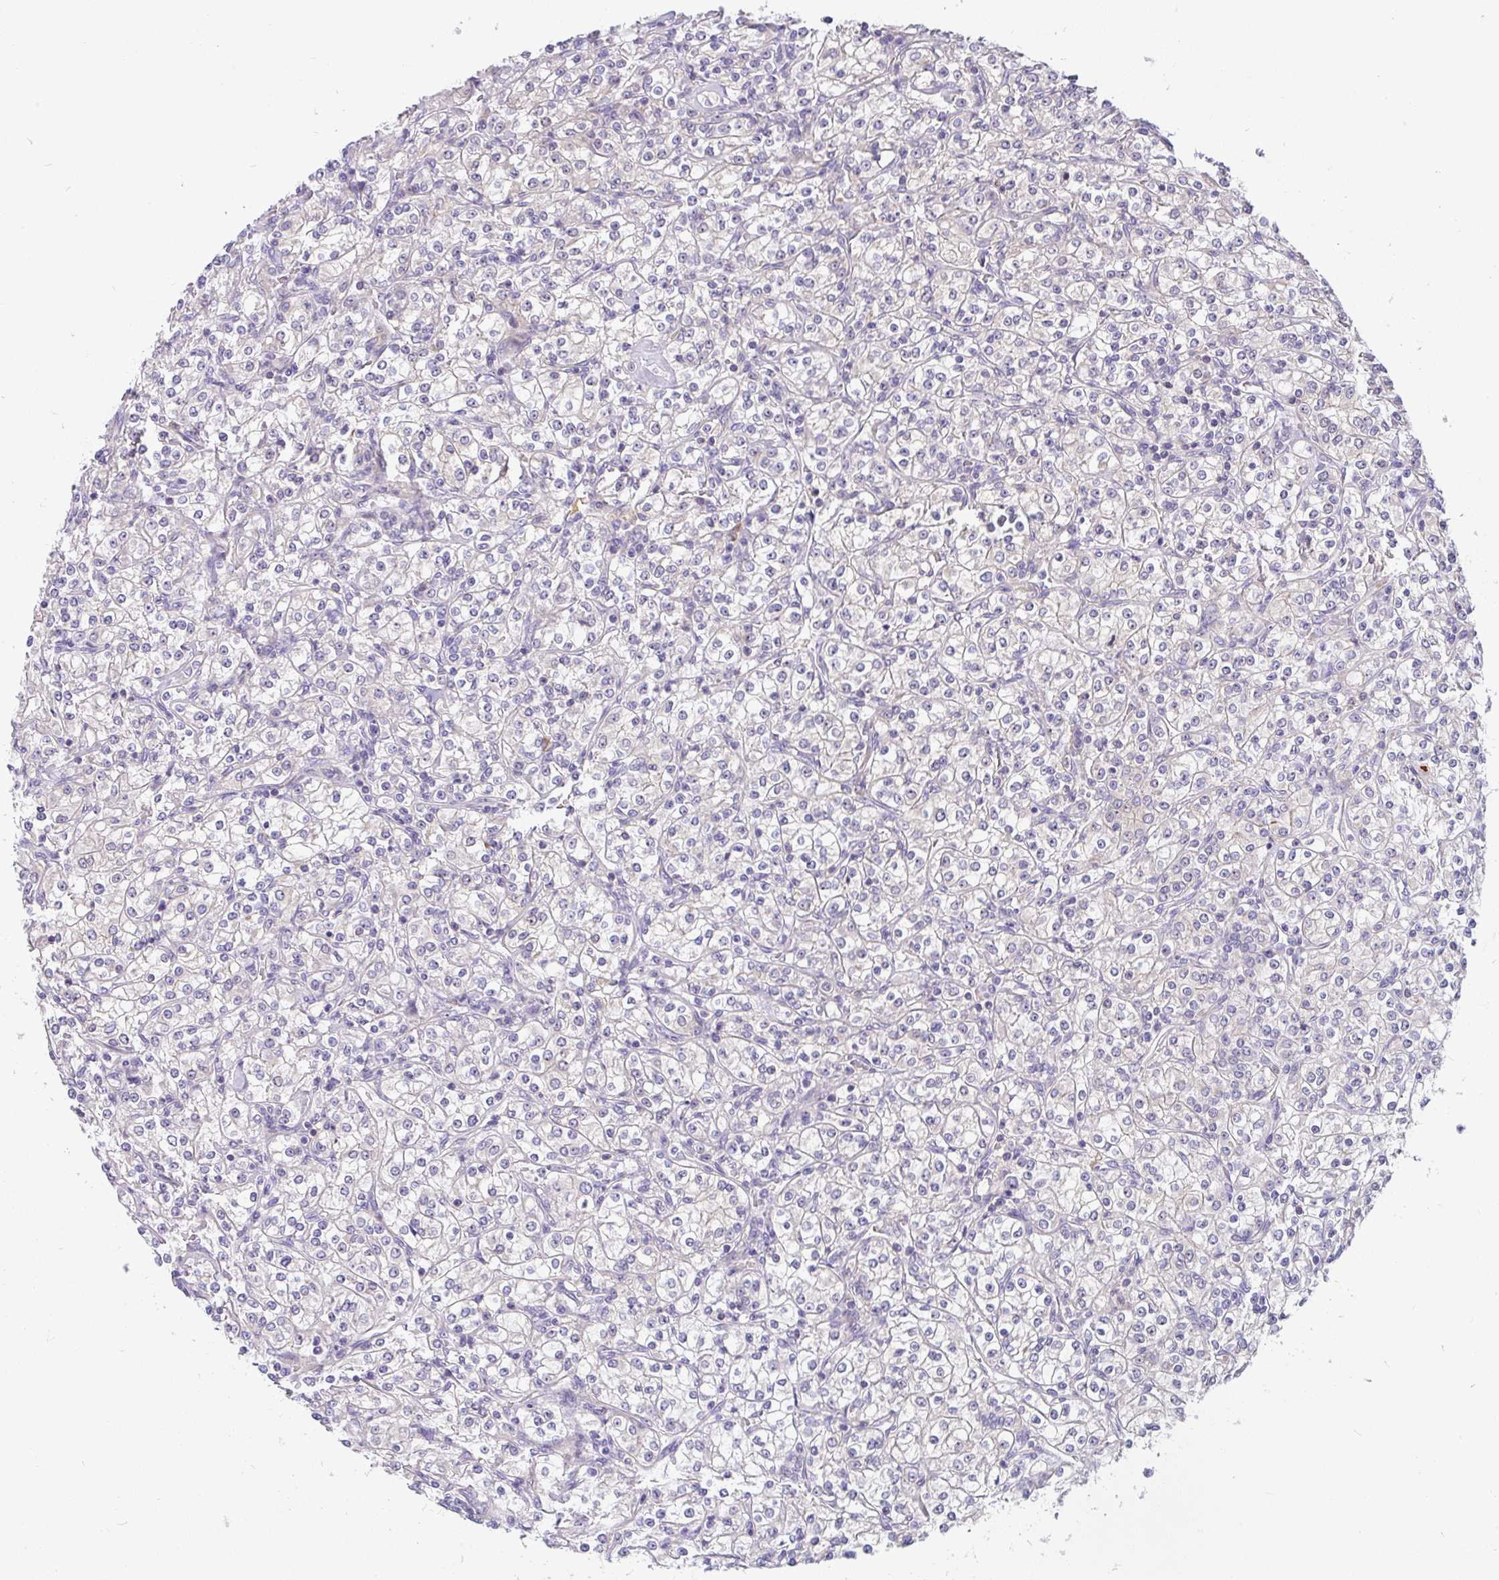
{"staining": {"intensity": "weak", "quantity": "<25%", "location": "cytoplasmic/membranous"}, "tissue": "renal cancer", "cell_type": "Tumor cells", "image_type": "cancer", "snomed": [{"axis": "morphology", "description": "Adenocarcinoma, NOS"}, {"axis": "topography", "description": "Kidney"}], "caption": "DAB immunohistochemical staining of renal cancer exhibits no significant staining in tumor cells.", "gene": "LRRC26", "patient": {"sex": "male", "age": 77}}